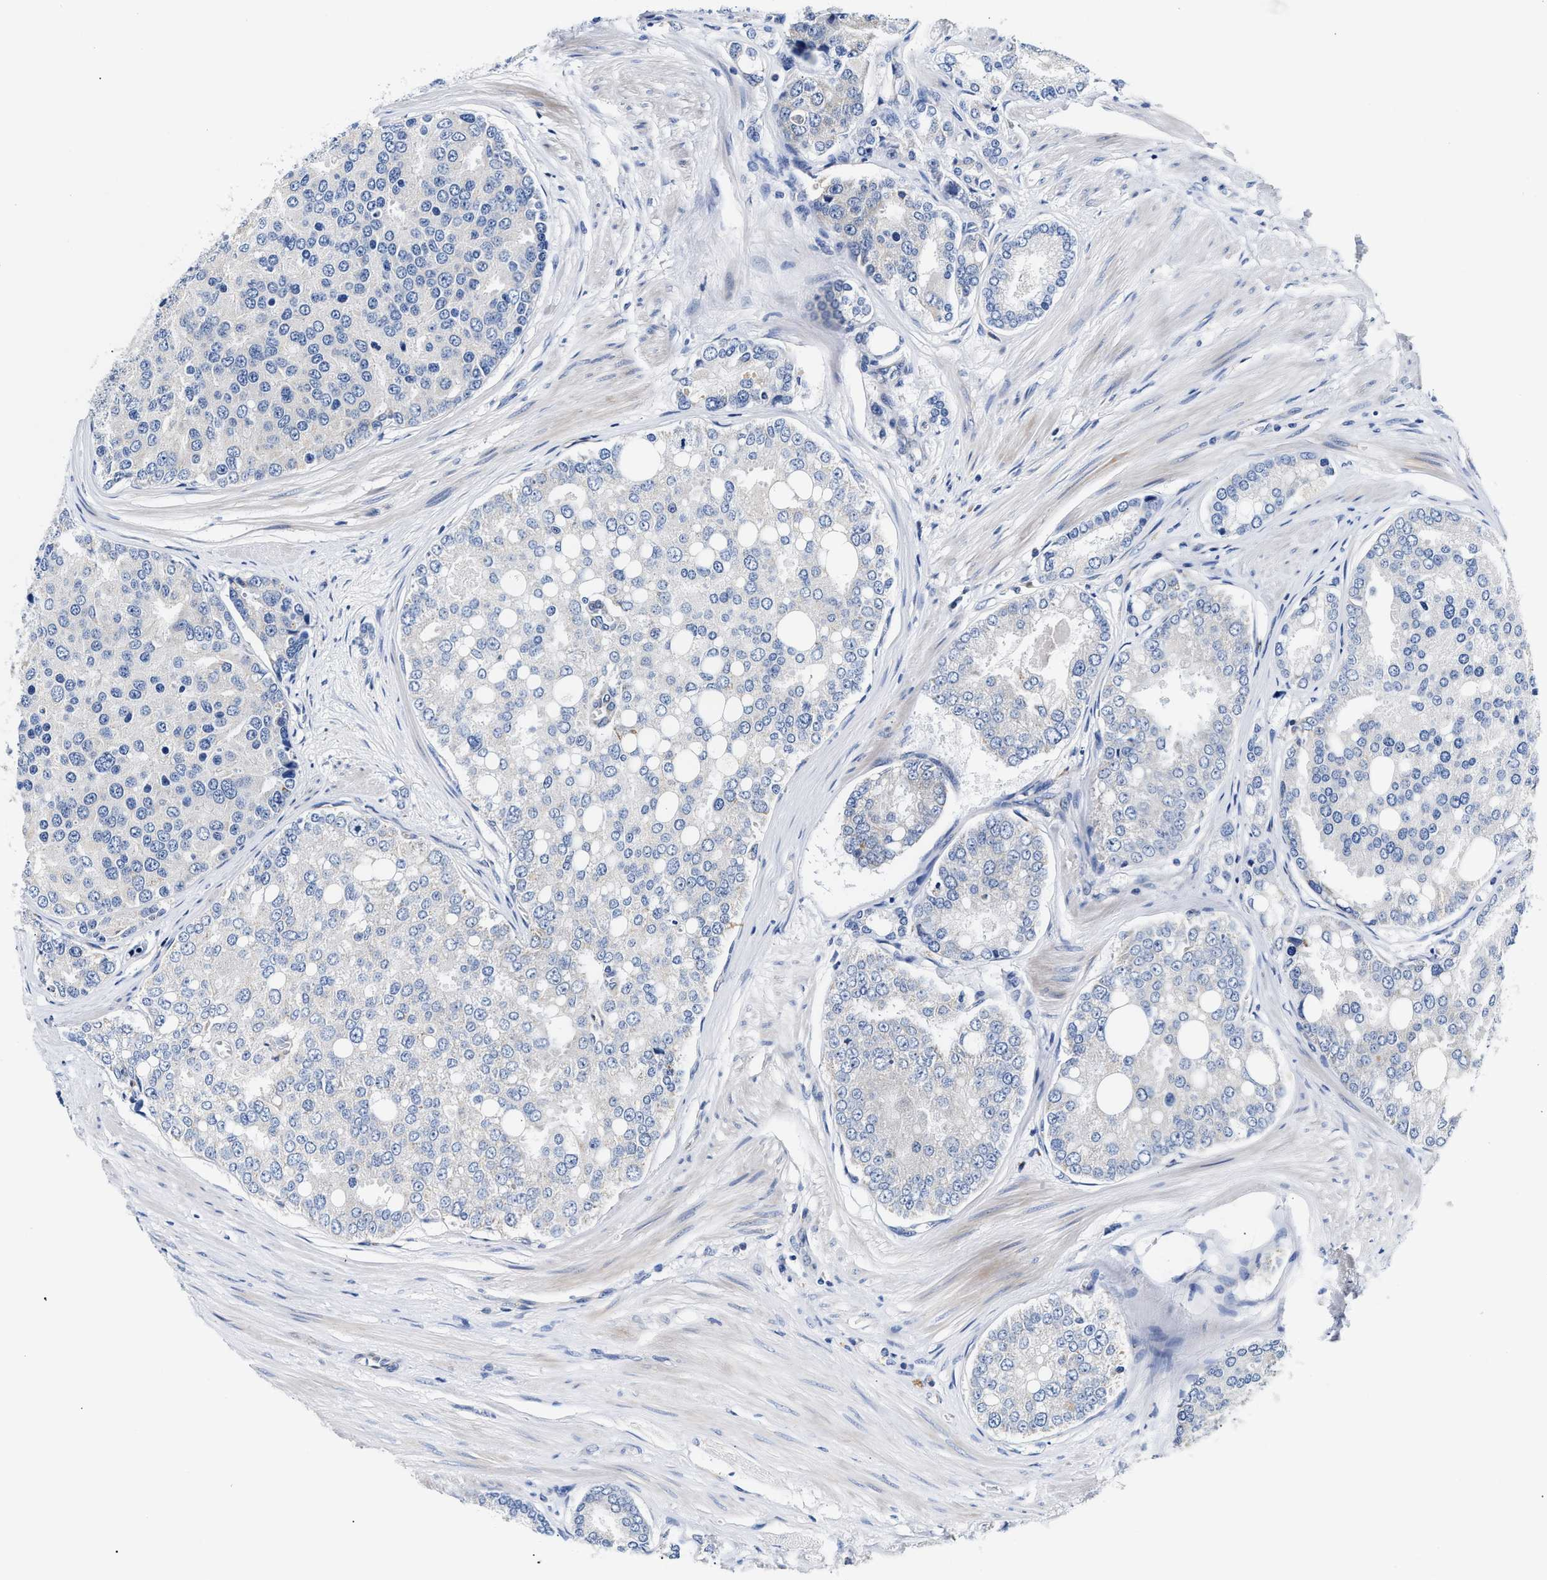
{"staining": {"intensity": "negative", "quantity": "none", "location": "none"}, "tissue": "prostate cancer", "cell_type": "Tumor cells", "image_type": "cancer", "snomed": [{"axis": "morphology", "description": "Adenocarcinoma, High grade"}, {"axis": "topography", "description": "Prostate"}], "caption": "This is a photomicrograph of immunohistochemistry staining of prostate cancer (adenocarcinoma (high-grade)), which shows no expression in tumor cells. (Stains: DAB immunohistochemistry with hematoxylin counter stain, Microscopy: brightfield microscopy at high magnification).", "gene": "ACADVL", "patient": {"sex": "male", "age": 50}}